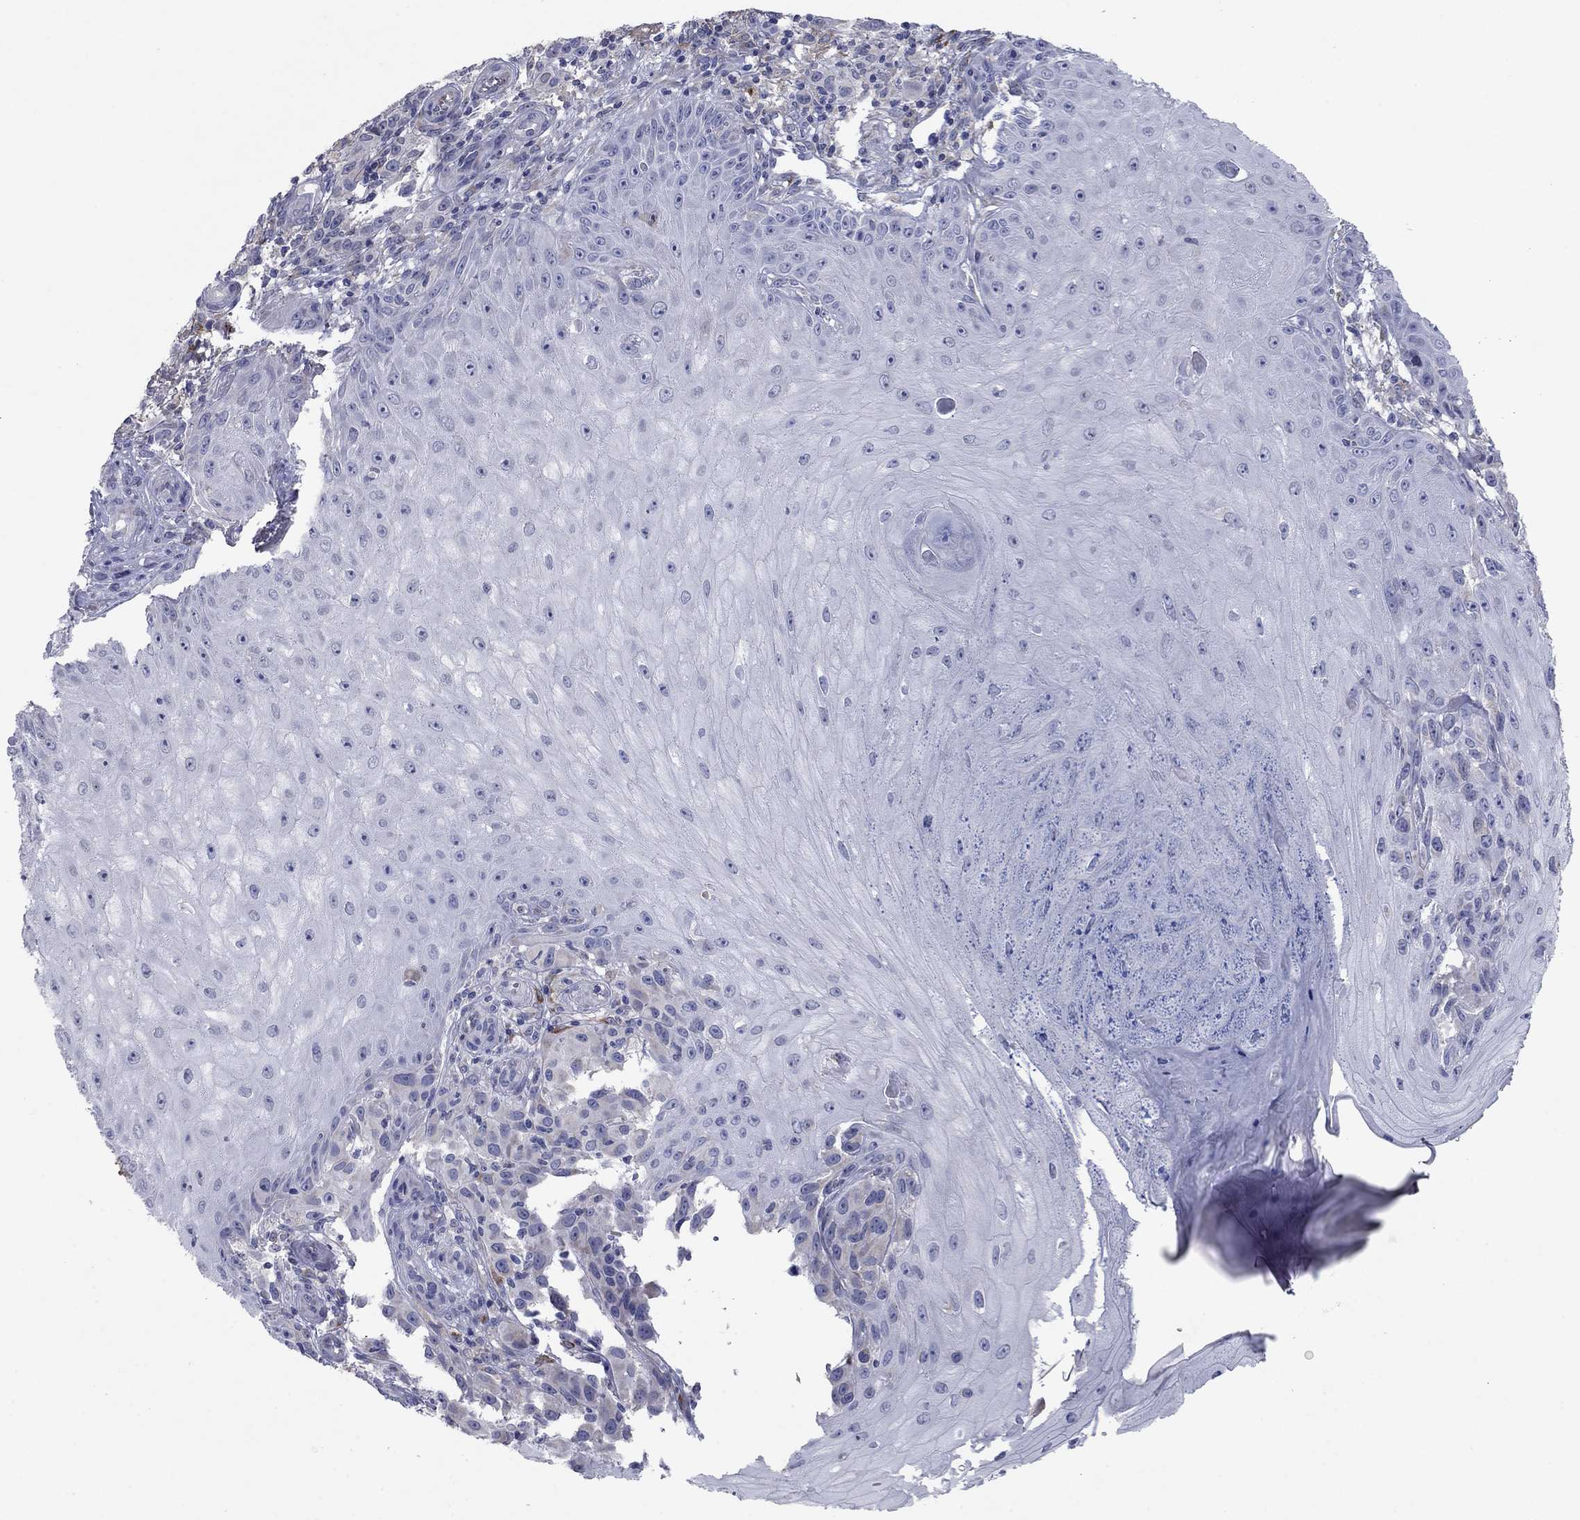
{"staining": {"intensity": "negative", "quantity": "none", "location": "none"}, "tissue": "melanoma", "cell_type": "Tumor cells", "image_type": "cancer", "snomed": [{"axis": "morphology", "description": "Malignant melanoma, NOS"}, {"axis": "topography", "description": "Skin"}], "caption": "This is an immunohistochemistry (IHC) image of human melanoma. There is no expression in tumor cells.", "gene": "PTGDS", "patient": {"sex": "female", "age": 53}}